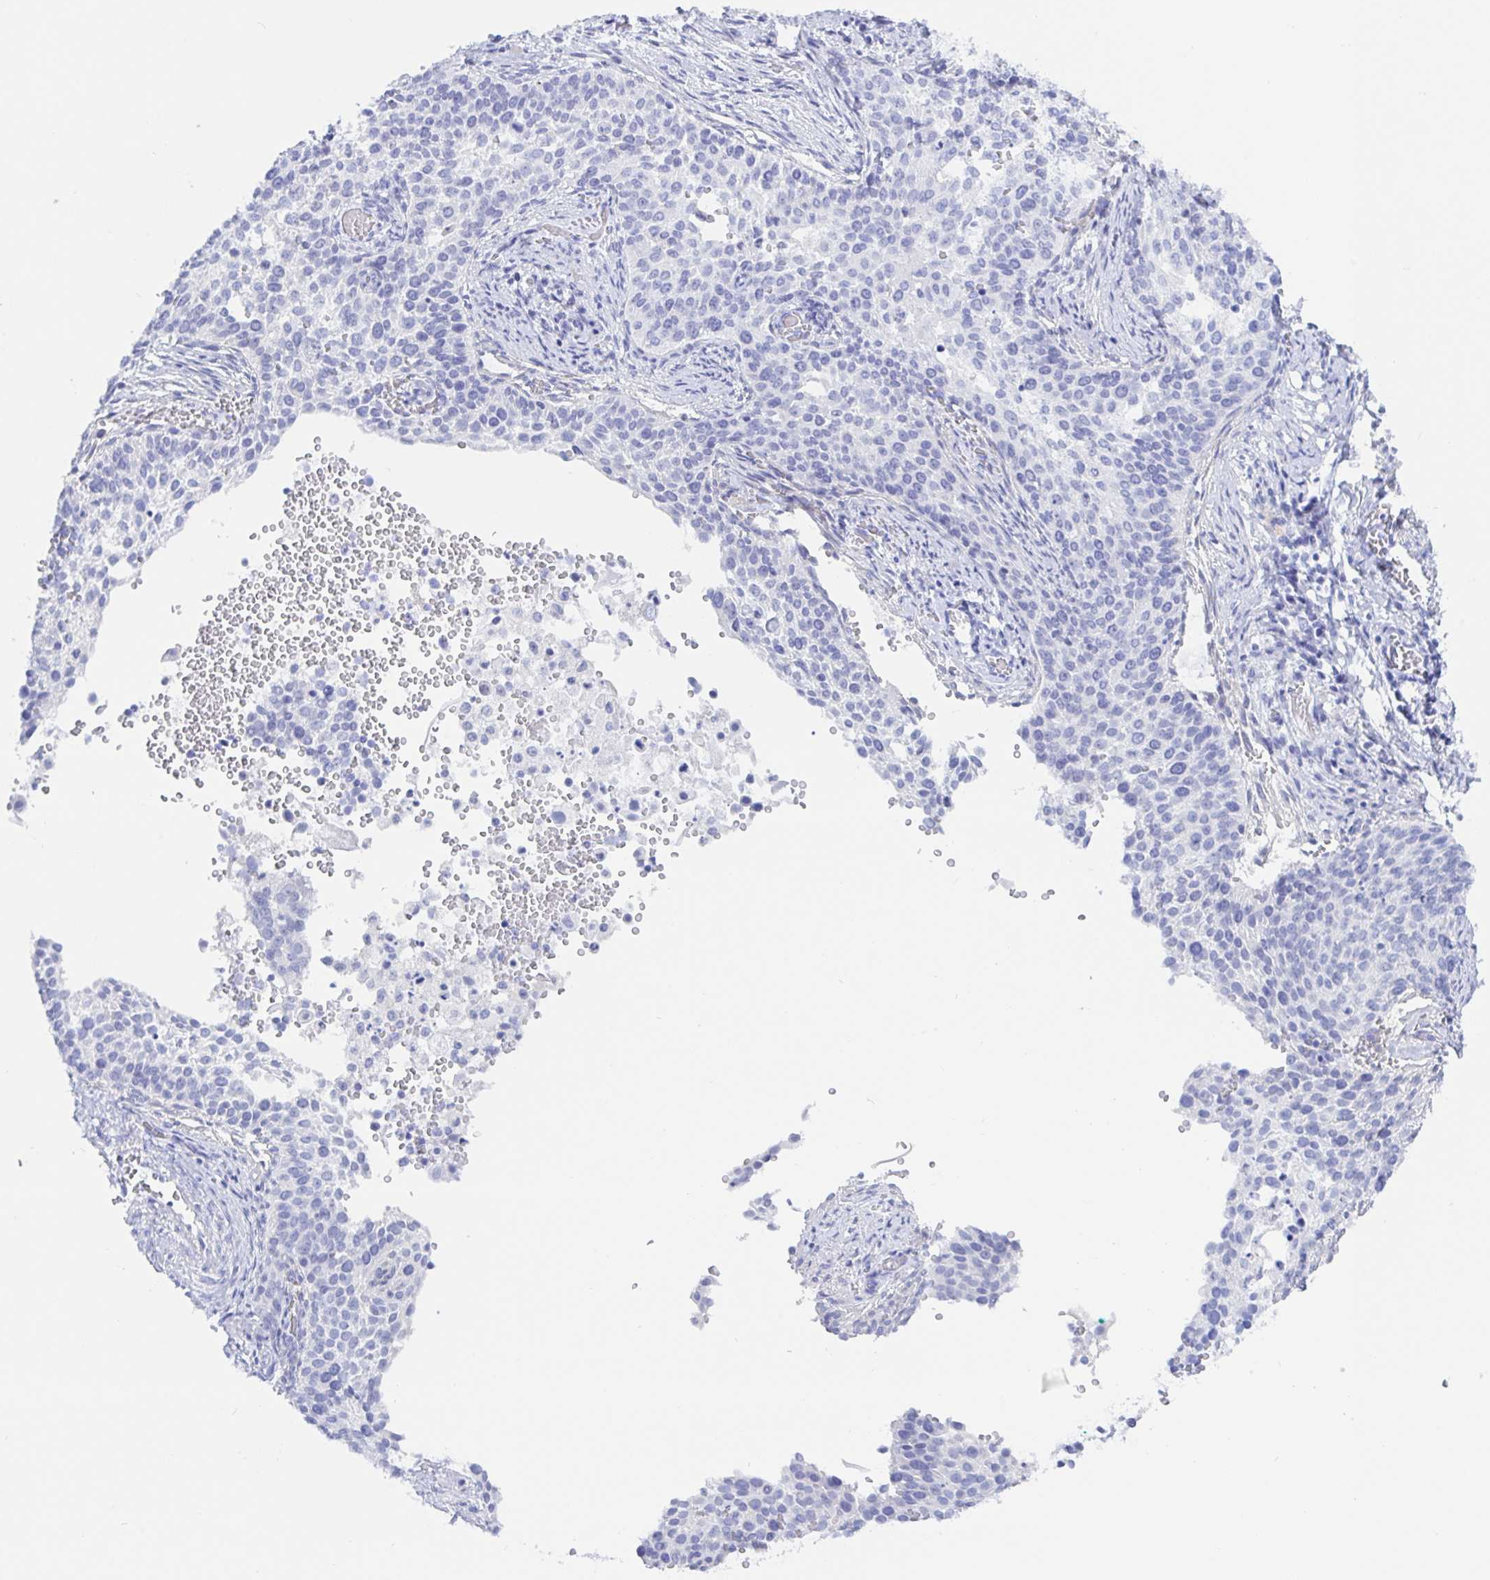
{"staining": {"intensity": "negative", "quantity": "none", "location": "none"}, "tissue": "cervical cancer", "cell_type": "Tumor cells", "image_type": "cancer", "snomed": [{"axis": "morphology", "description": "Squamous cell carcinoma, NOS"}, {"axis": "topography", "description": "Cervix"}], "caption": "Immunohistochemistry micrograph of human cervical cancer (squamous cell carcinoma) stained for a protein (brown), which demonstrates no positivity in tumor cells.", "gene": "KCNH6", "patient": {"sex": "female", "age": 44}}